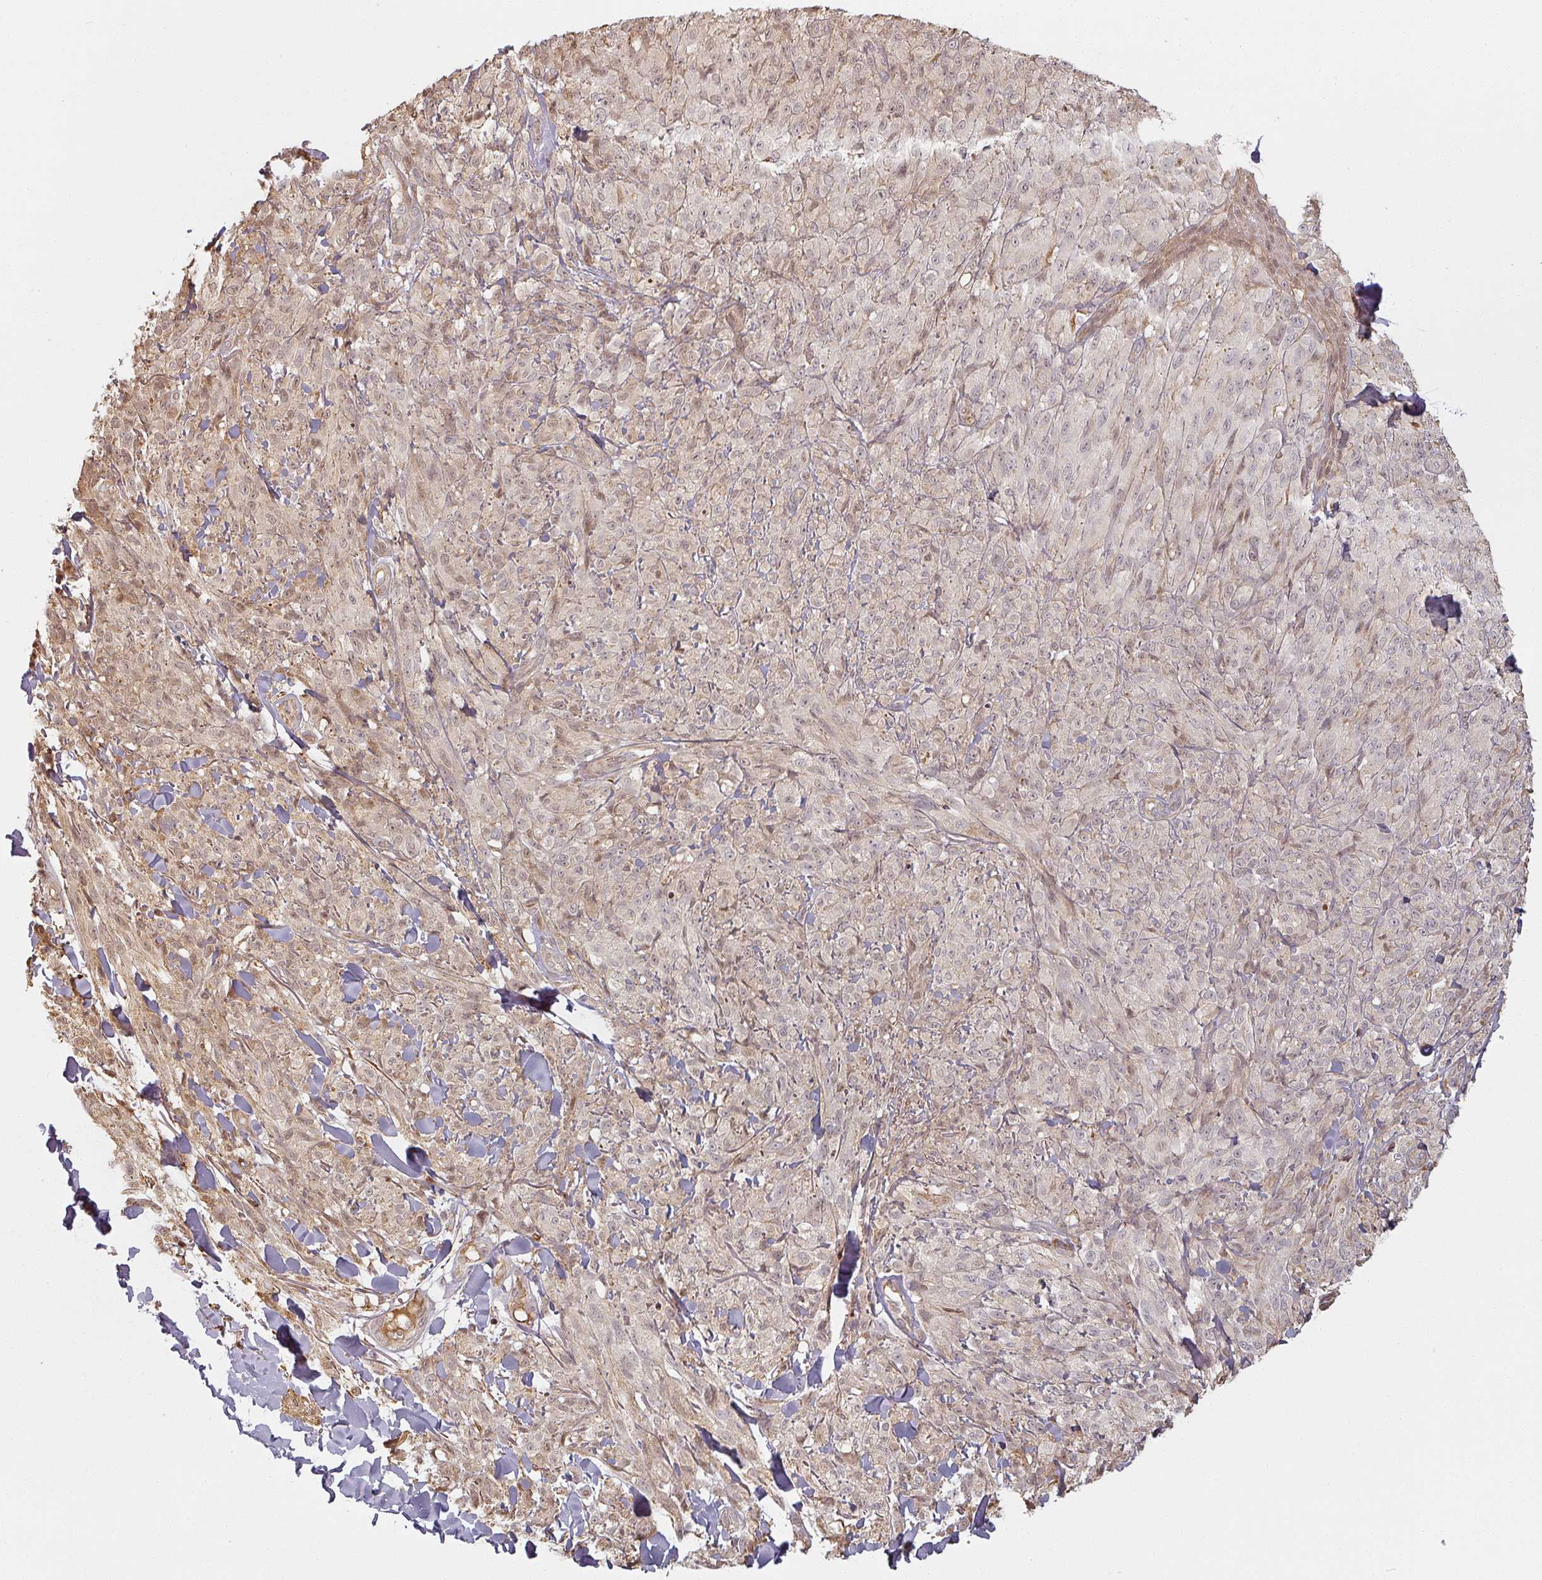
{"staining": {"intensity": "weak", "quantity": "25%-75%", "location": "cytoplasmic/membranous,nuclear"}, "tissue": "melanoma", "cell_type": "Tumor cells", "image_type": "cancer", "snomed": [{"axis": "morphology", "description": "Malignant melanoma, NOS"}, {"axis": "topography", "description": "Skin of upper arm"}], "caption": "Human melanoma stained with a brown dye exhibits weak cytoplasmic/membranous and nuclear positive staining in about 25%-75% of tumor cells.", "gene": "MED19", "patient": {"sex": "female", "age": 65}}